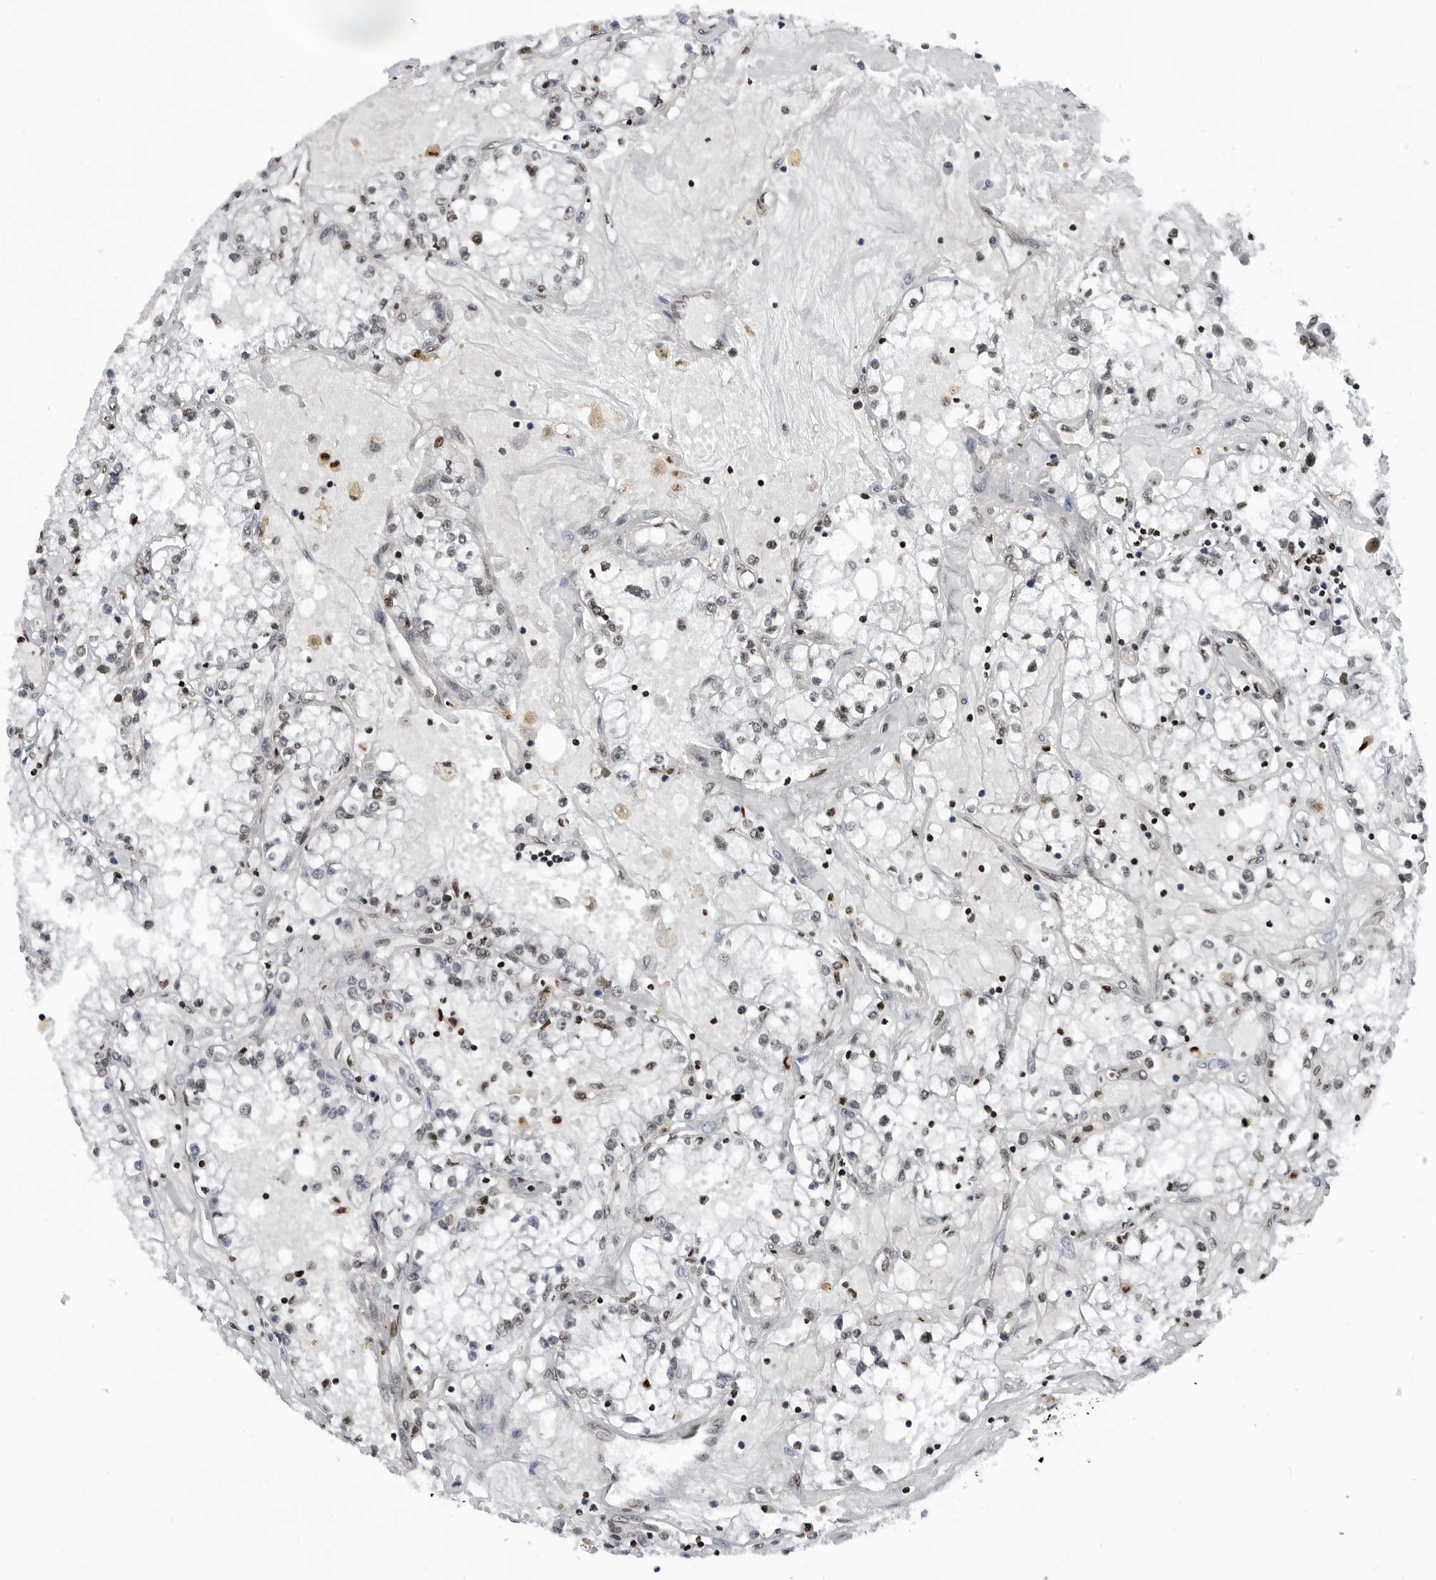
{"staining": {"intensity": "negative", "quantity": "none", "location": "none"}, "tissue": "renal cancer", "cell_type": "Tumor cells", "image_type": "cancer", "snomed": [{"axis": "morphology", "description": "Adenocarcinoma, NOS"}, {"axis": "topography", "description": "Kidney"}], "caption": "This is an immunohistochemistry micrograph of human renal cancer. There is no staining in tumor cells.", "gene": "SNRNP48", "patient": {"sex": "male", "age": 56}}